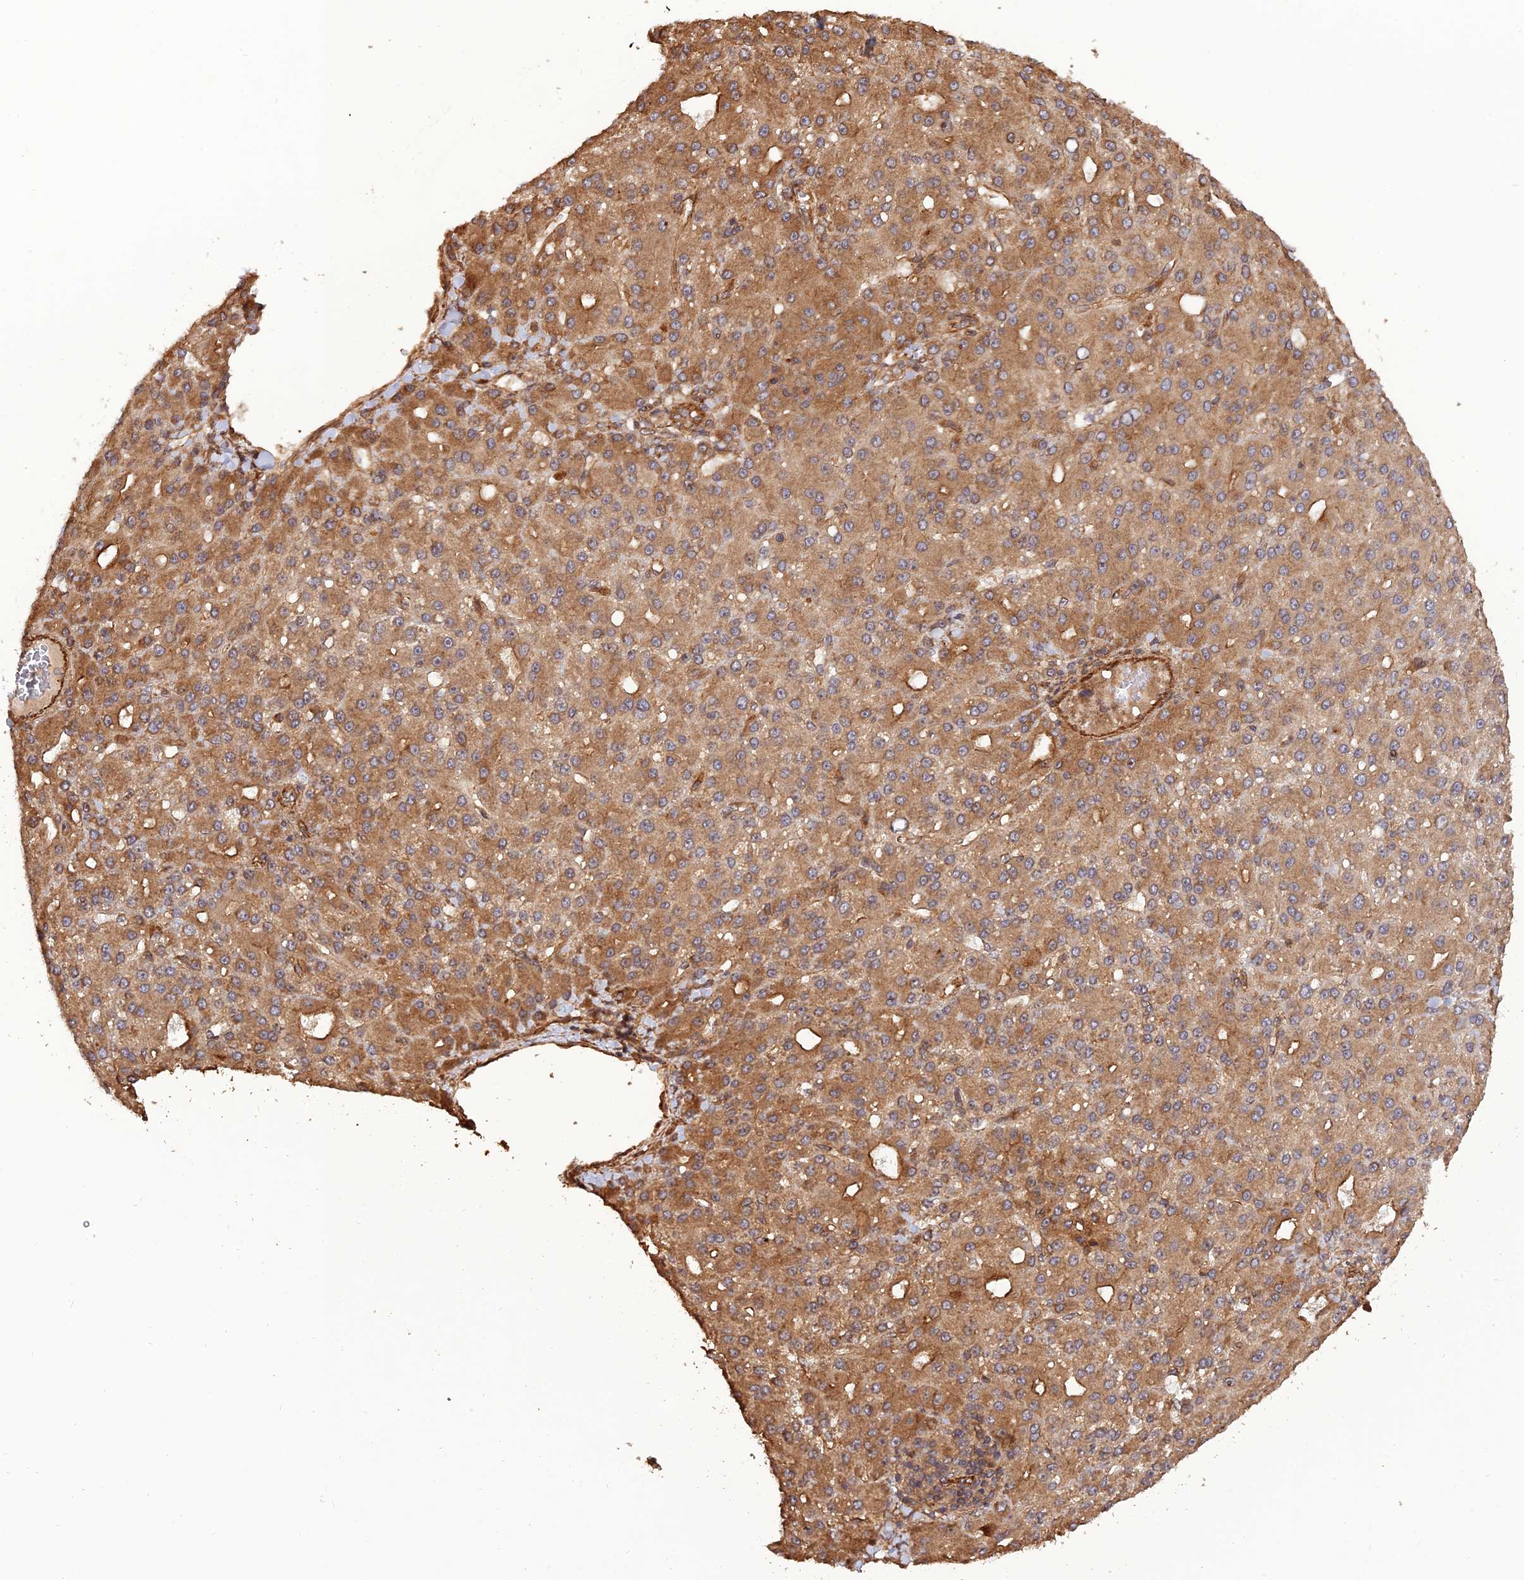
{"staining": {"intensity": "moderate", "quantity": ">75%", "location": "cytoplasmic/membranous"}, "tissue": "liver cancer", "cell_type": "Tumor cells", "image_type": "cancer", "snomed": [{"axis": "morphology", "description": "Carcinoma, Hepatocellular, NOS"}, {"axis": "topography", "description": "Liver"}], "caption": "Liver hepatocellular carcinoma was stained to show a protein in brown. There is medium levels of moderate cytoplasmic/membranous staining in about >75% of tumor cells.", "gene": "CREBL2", "patient": {"sex": "male", "age": 67}}